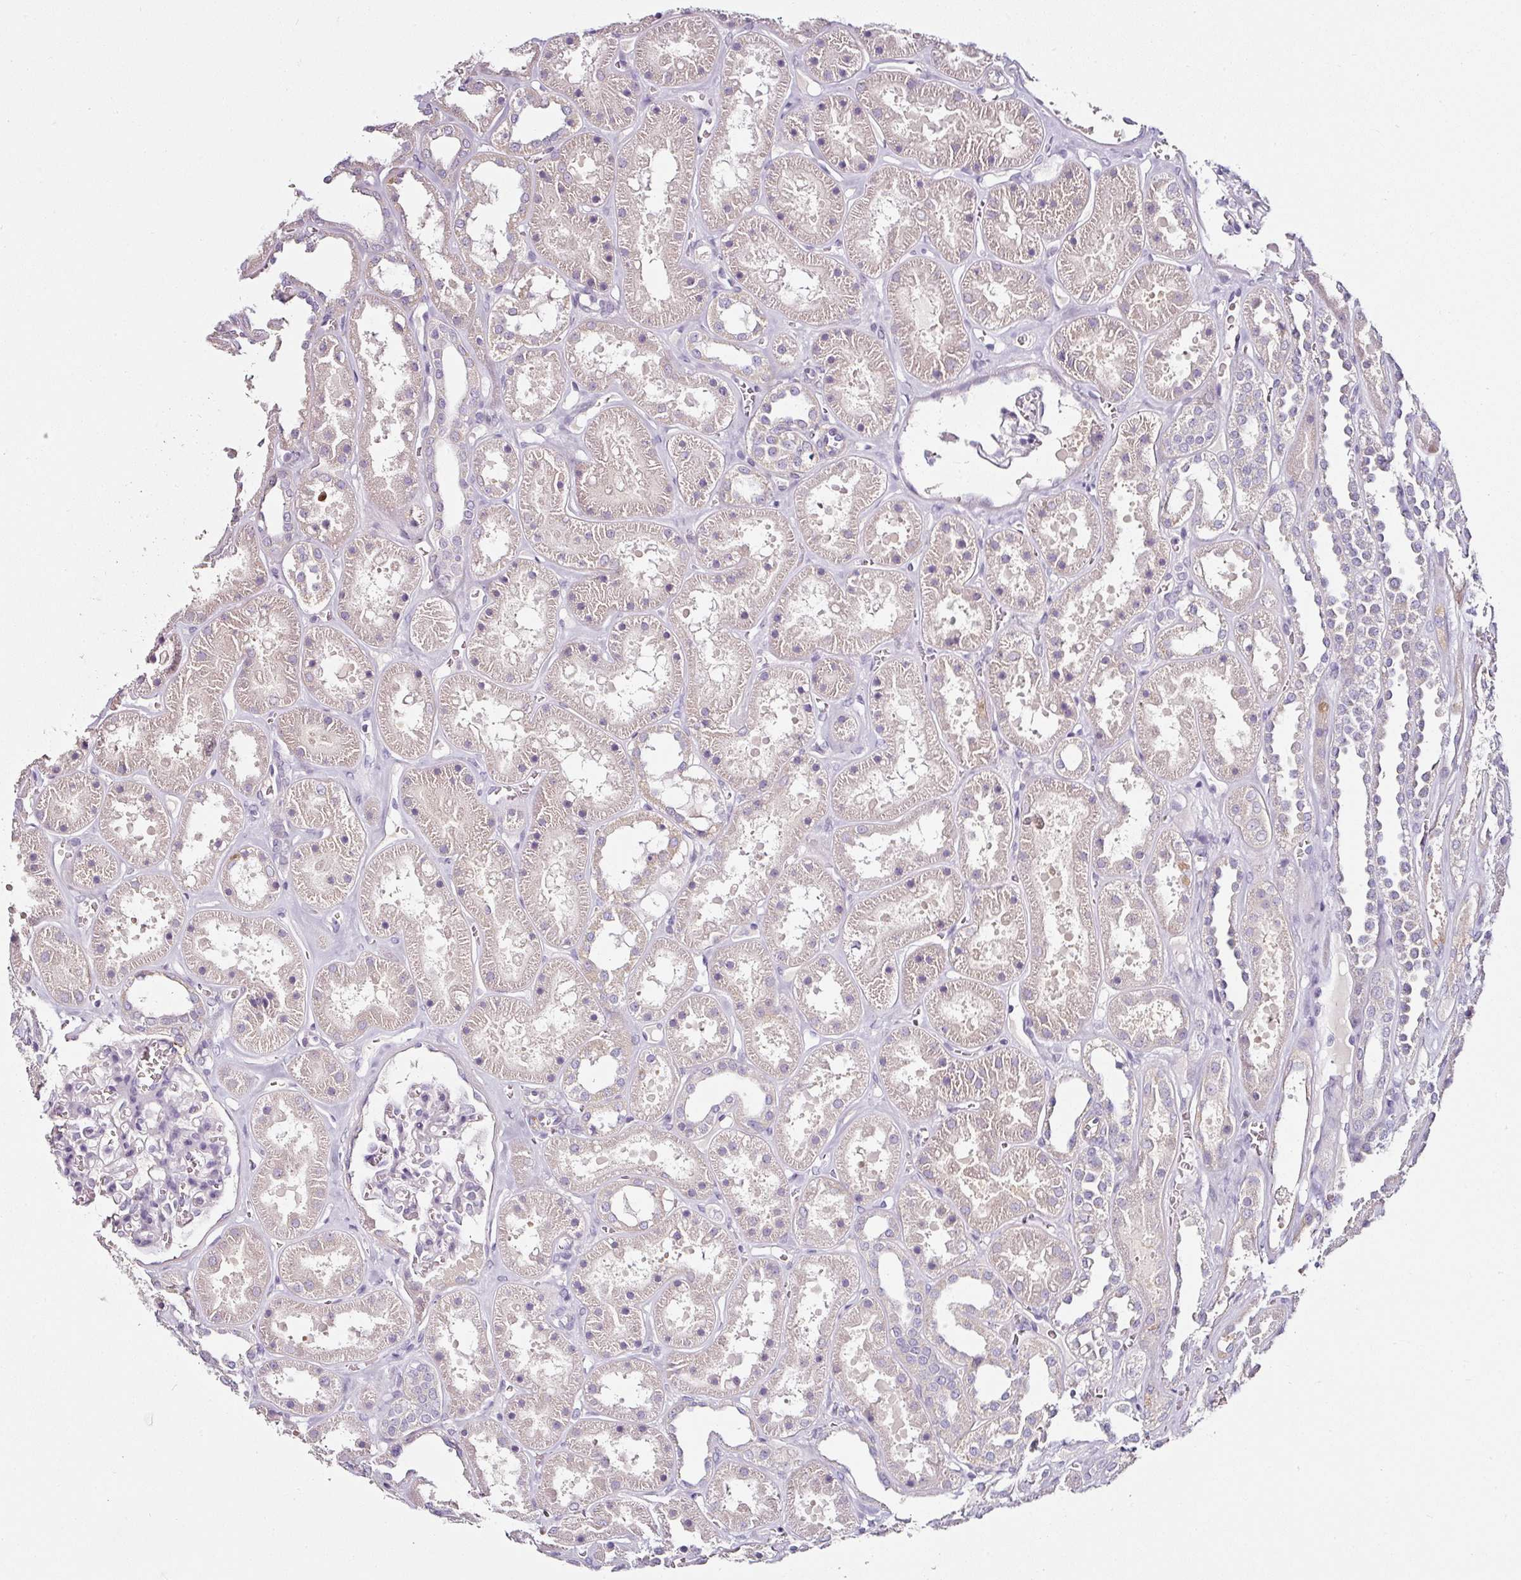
{"staining": {"intensity": "negative", "quantity": "none", "location": "none"}, "tissue": "kidney", "cell_type": "Cells in glomeruli", "image_type": "normal", "snomed": [{"axis": "morphology", "description": "Normal tissue, NOS"}, {"axis": "topography", "description": "Kidney"}], "caption": "This is an immunohistochemistry (IHC) photomicrograph of unremarkable kidney. There is no positivity in cells in glomeruli.", "gene": "CAP2", "patient": {"sex": "female", "age": 41}}